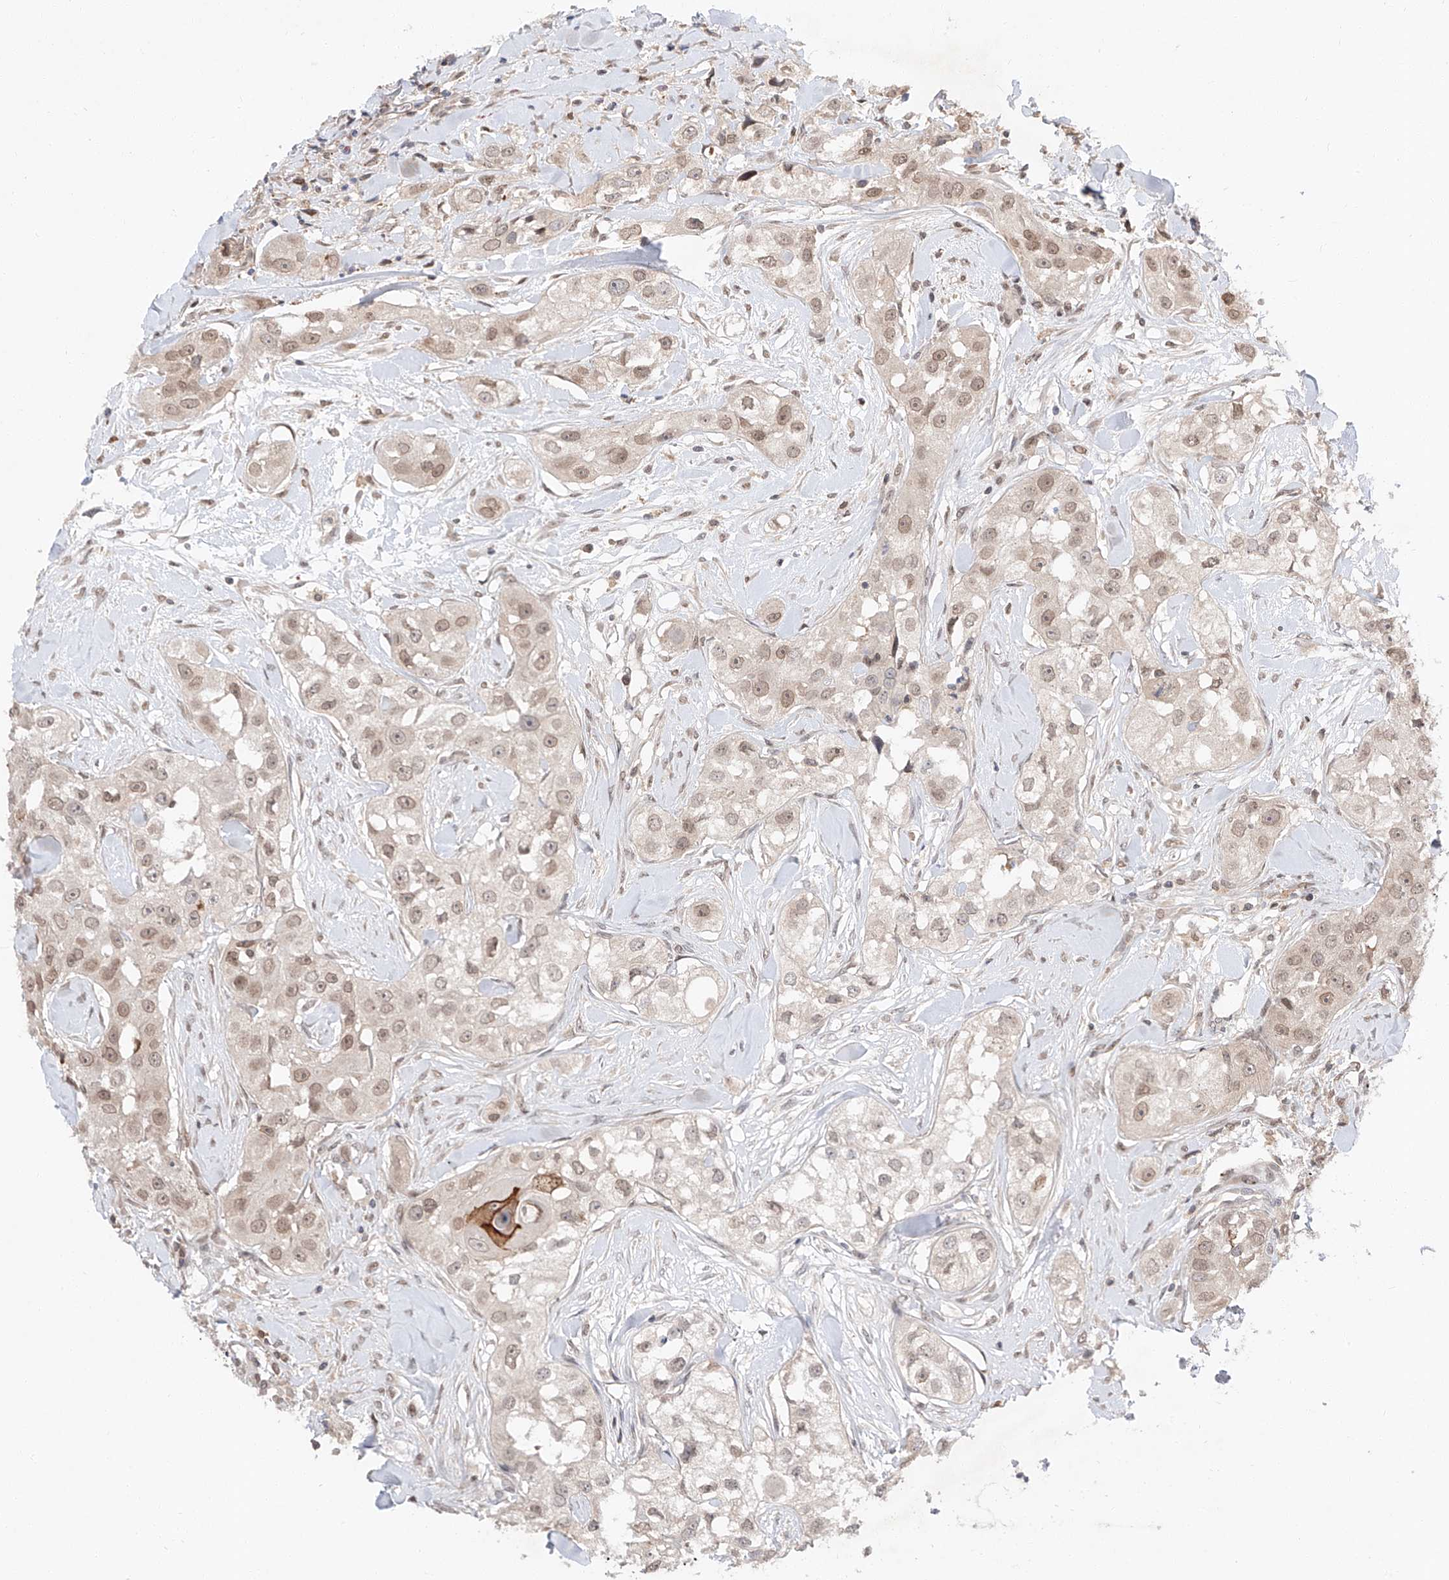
{"staining": {"intensity": "weak", "quantity": ">75%", "location": "nuclear"}, "tissue": "head and neck cancer", "cell_type": "Tumor cells", "image_type": "cancer", "snomed": [{"axis": "morphology", "description": "Normal tissue, NOS"}, {"axis": "morphology", "description": "Squamous cell carcinoma, NOS"}, {"axis": "topography", "description": "Skeletal muscle"}, {"axis": "topography", "description": "Head-Neck"}], "caption": "Immunohistochemistry of squamous cell carcinoma (head and neck) shows low levels of weak nuclear staining in about >75% of tumor cells.", "gene": "DIRAS3", "patient": {"sex": "male", "age": 51}}